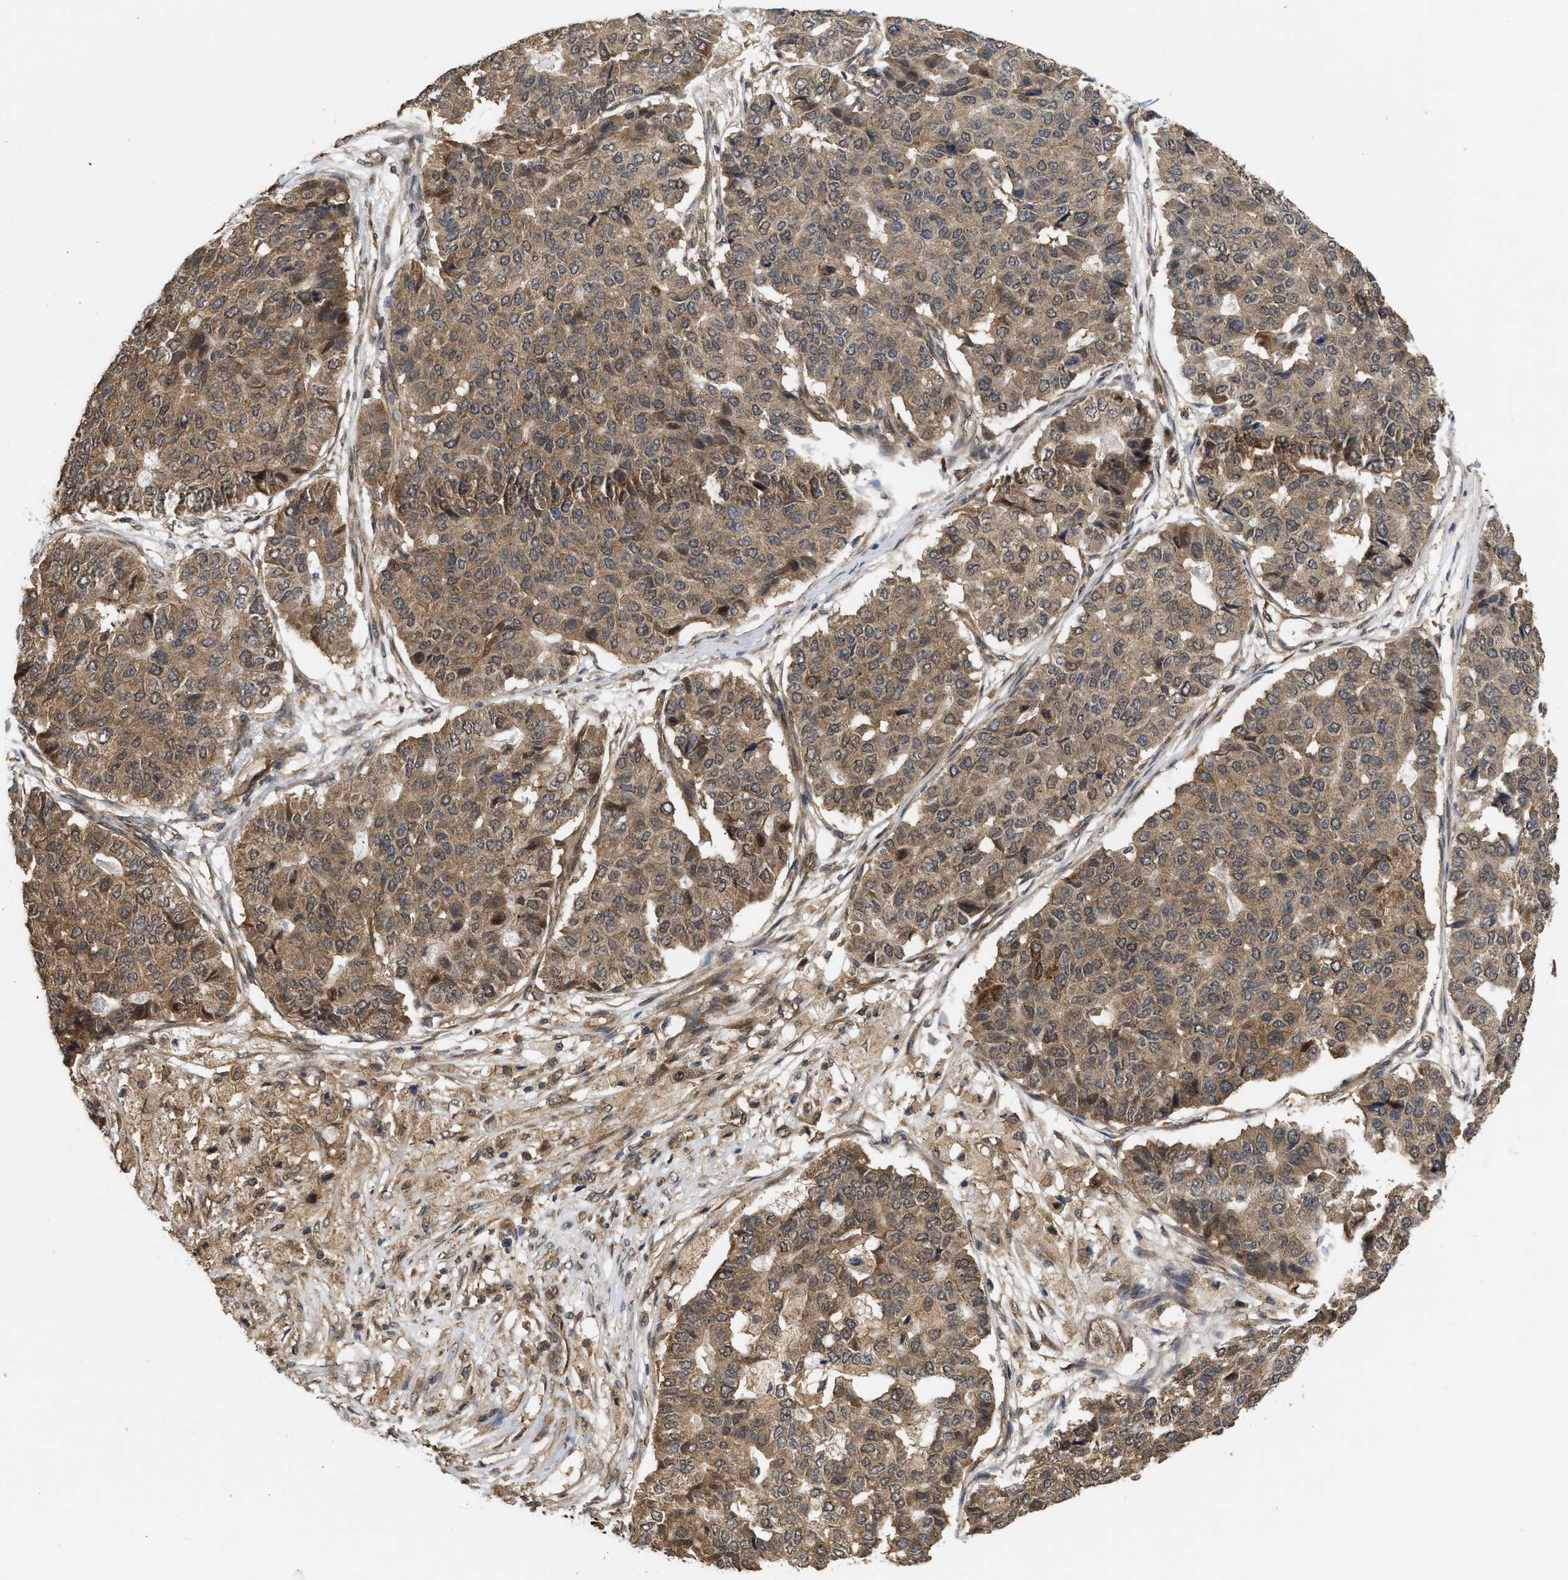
{"staining": {"intensity": "strong", "quantity": ">75%", "location": "cytoplasmic/membranous"}, "tissue": "pancreatic cancer", "cell_type": "Tumor cells", "image_type": "cancer", "snomed": [{"axis": "morphology", "description": "Adenocarcinoma, NOS"}, {"axis": "topography", "description": "Pancreas"}], "caption": "Immunohistochemical staining of human pancreatic cancer (adenocarcinoma) shows high levels of strong cytoplasmic/membranous protein expression in about >75% of tumor cells.", "gene": "FZD6", "patient": {"sex": "male", "age": 50}}